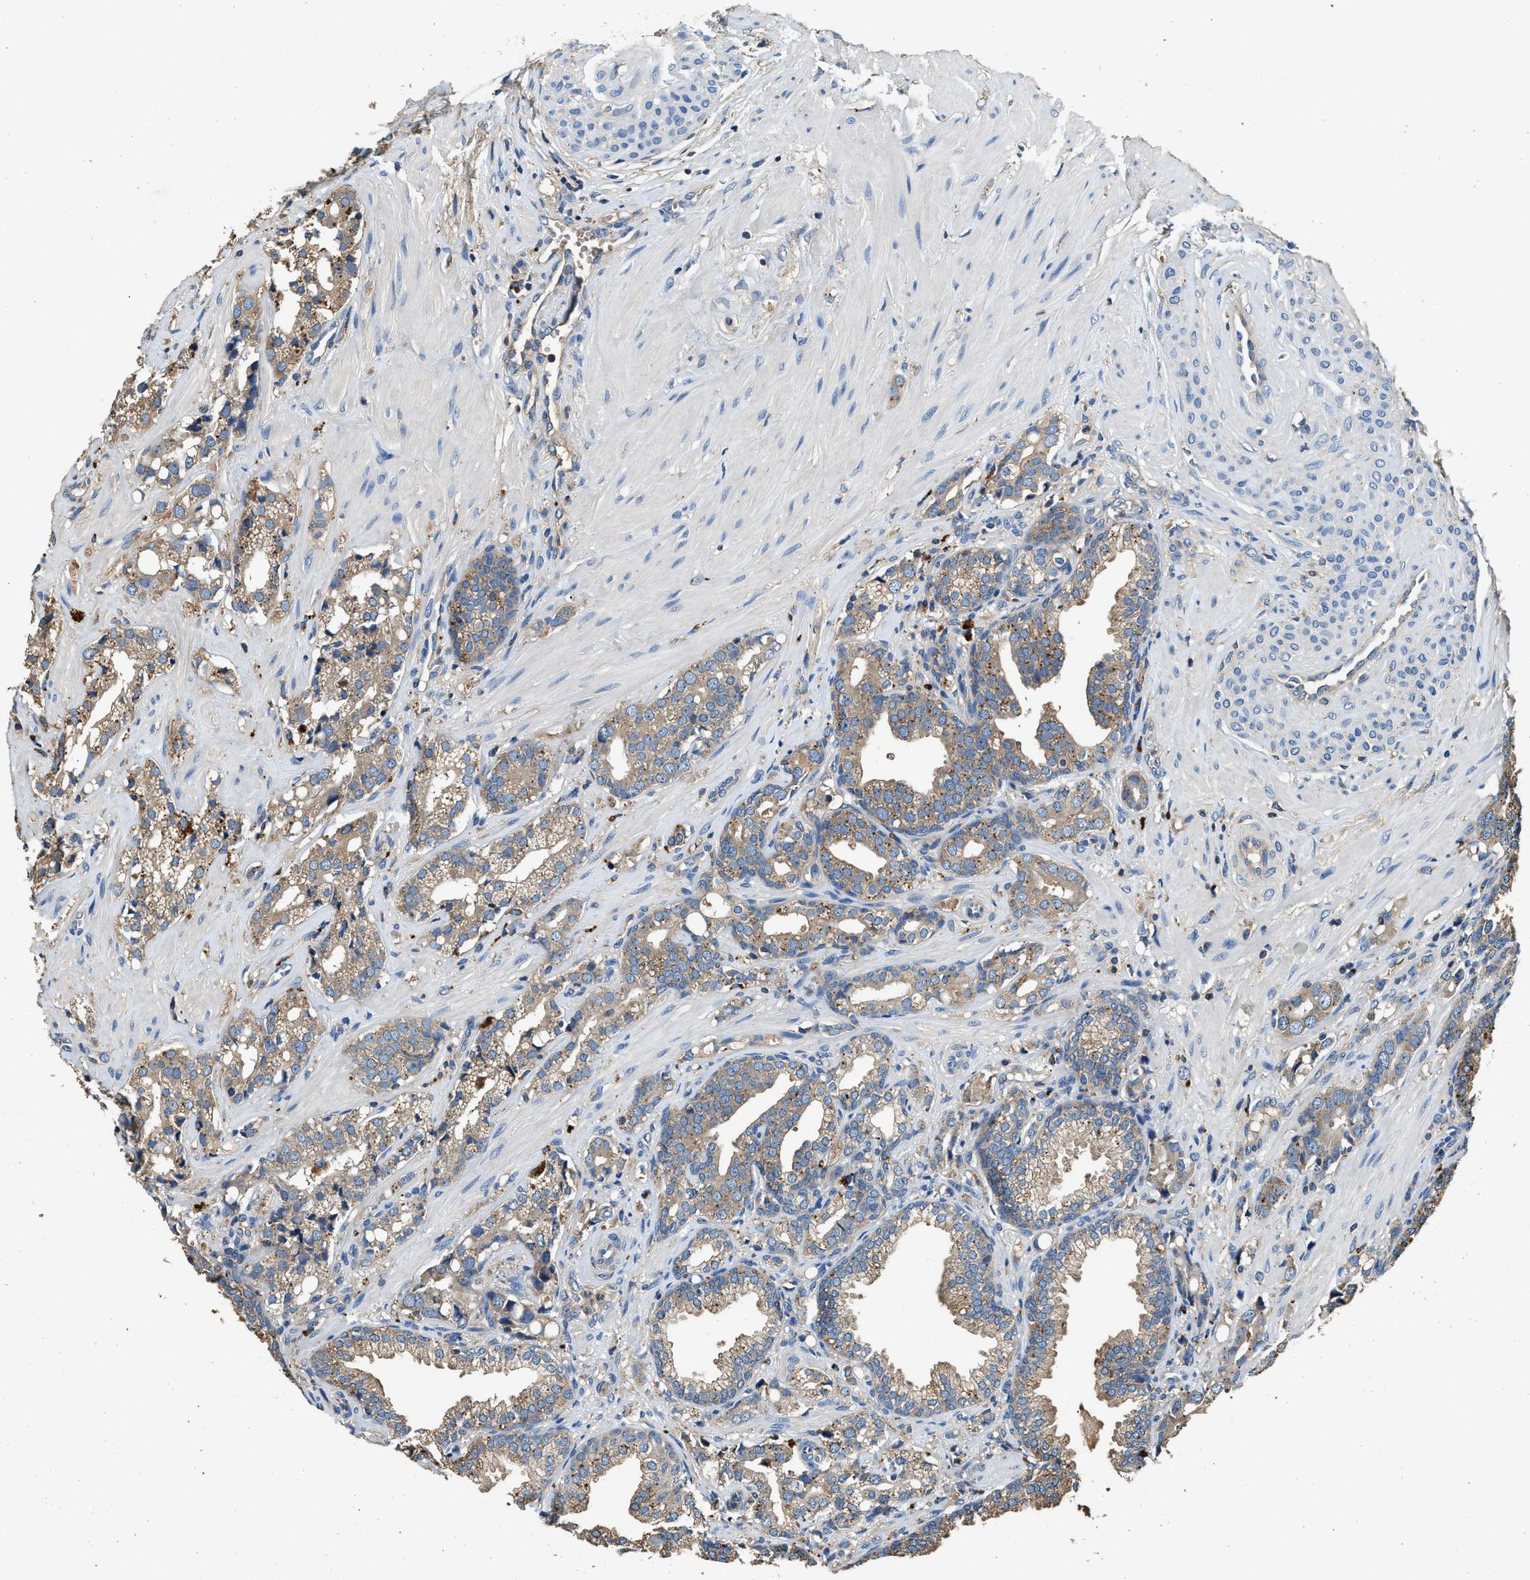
{"staining": {"intensity": "moderate", "quantity": ">75%", "location": "cytoplasmic/membranous"}, "tissue": "prostate cancer", "cell_type": "Tumor cells", "image_type": "cancer", "snomed": [{"axis": "morphology", "description": "Adenocarcinoma, High grade"}, {"axis": "topography", "description": "Prostate"}], "caption": "Immunohistochemistry histopathology image of neoplastic tissue: prostate adenocarcinoma (high-grade) stained using immunohistochemistry demonstrates medium levels of moderate protein expression localized specifically in the cytoplasmic/membranous of tumor cells, appearing as a cytoplasmic/membranous brown color.", "gene": "BLOC1S1", "patient": {"sex": "male", "age": 52}}